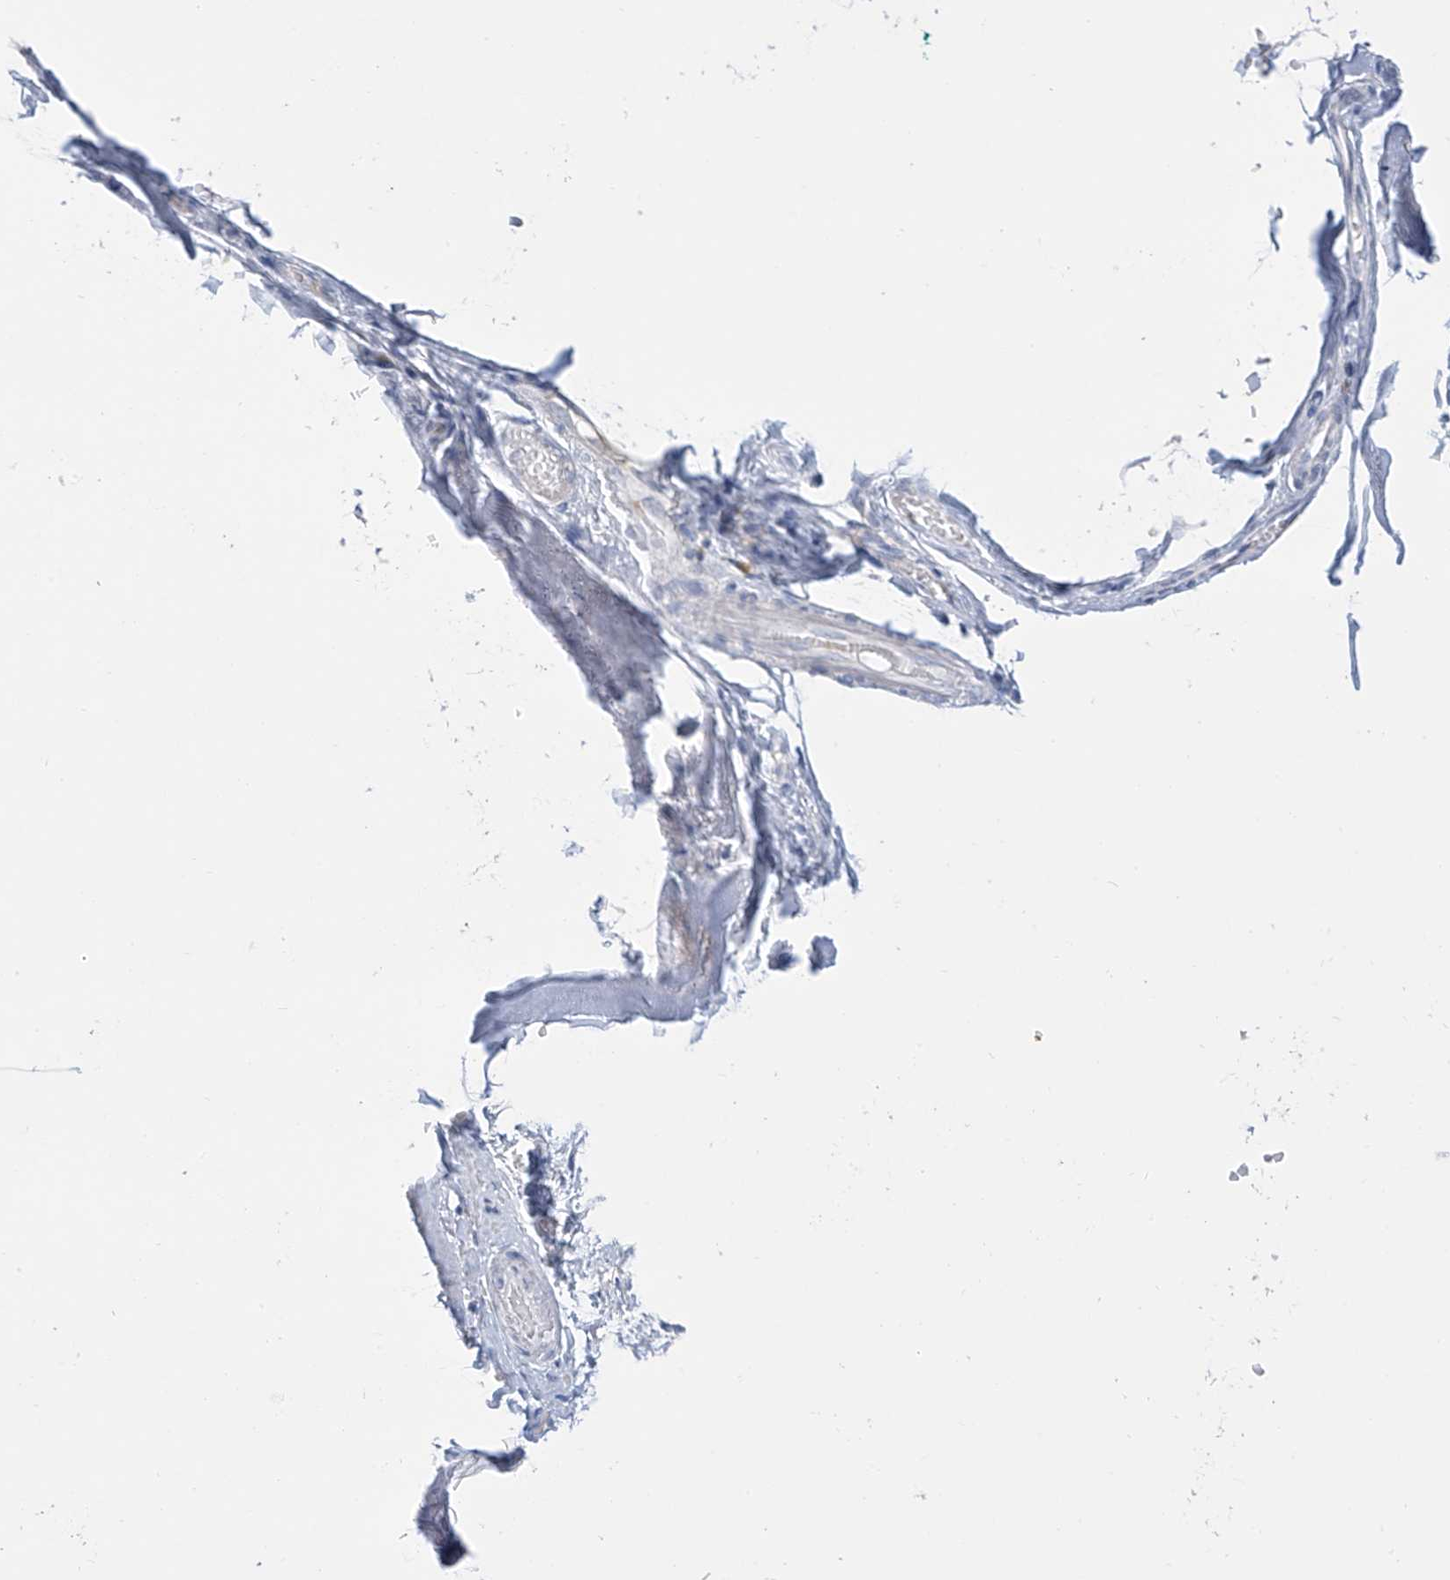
{"staining": {"intensity": "negative", "quantity": "none", "location": "none"}, "tissue": "adipose tissue", "cell_type": "Adipocytes", "image_type": "normal", "snomed": [{"axis": "morphology", "description": "Normal tissue, NOS"}, {"axis": "morphology", "description": "Basal cell carcinoma"}, {"axis": "topography", "description": "Skin"}], "caption": "High power microscopy micrograph of an immunohistochemistry image of unremarkable adipose tissue, revealing no significant positivity in adipocytes.", "gene": "SLCO4A1", "patient": {"sex": "female", "age": 89}}